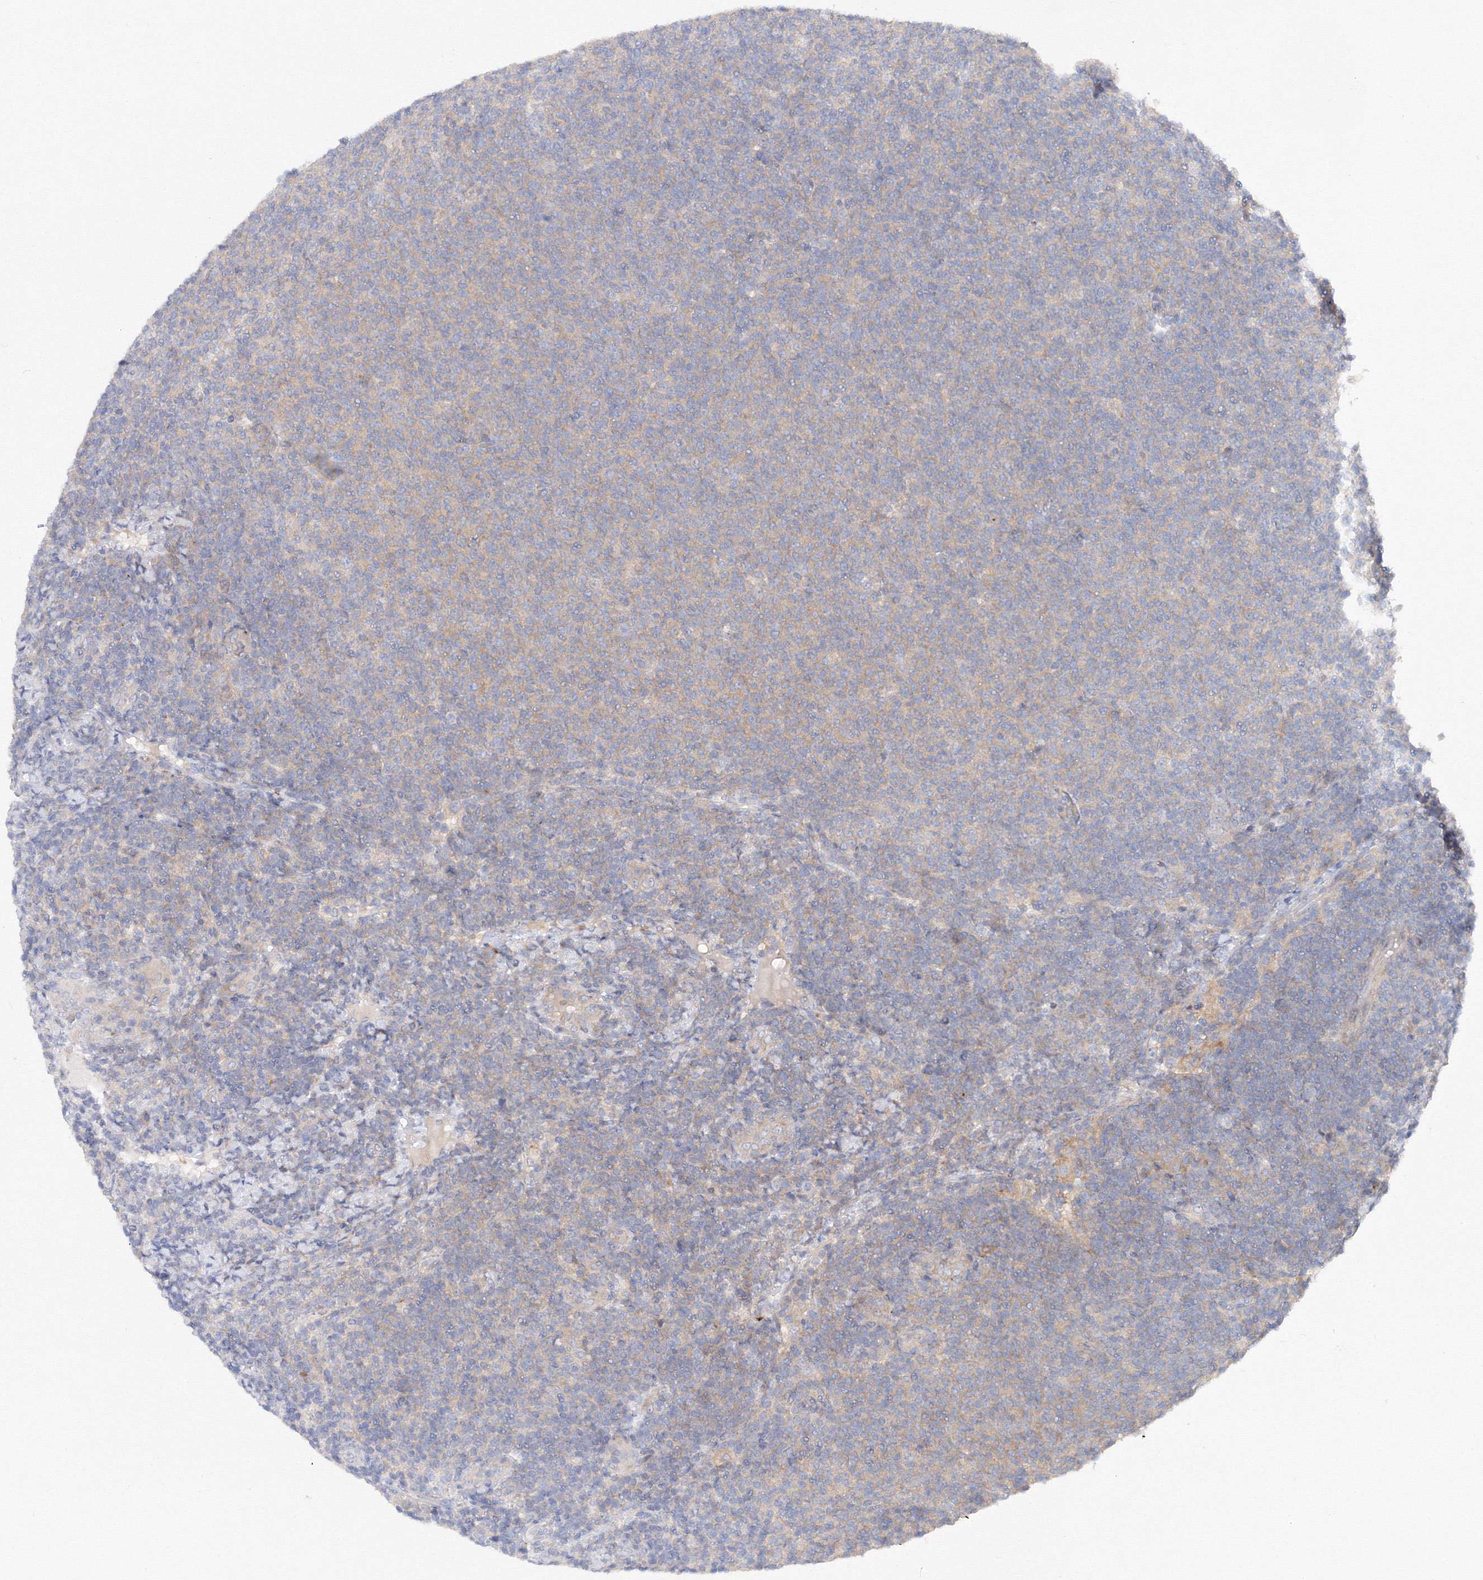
{"staining": {"intensity": "negative", "quantity": "none", "location": "none"}, "tissue": "lymphoma", "cell_type": "Tumor cells", "image_type": "cancer", "snomed": [{"axis": "morphology", "description": "Malignant lymphoma, non-Hodgkin's type, Low grade"}, {"axis": "topography", "description": "Lymph node"}], "caption": "There is no significant positivity in tumor cells of lymphoma.", "gene": "DIS3L2", "patient": {"sex": "male", "age": 66}}